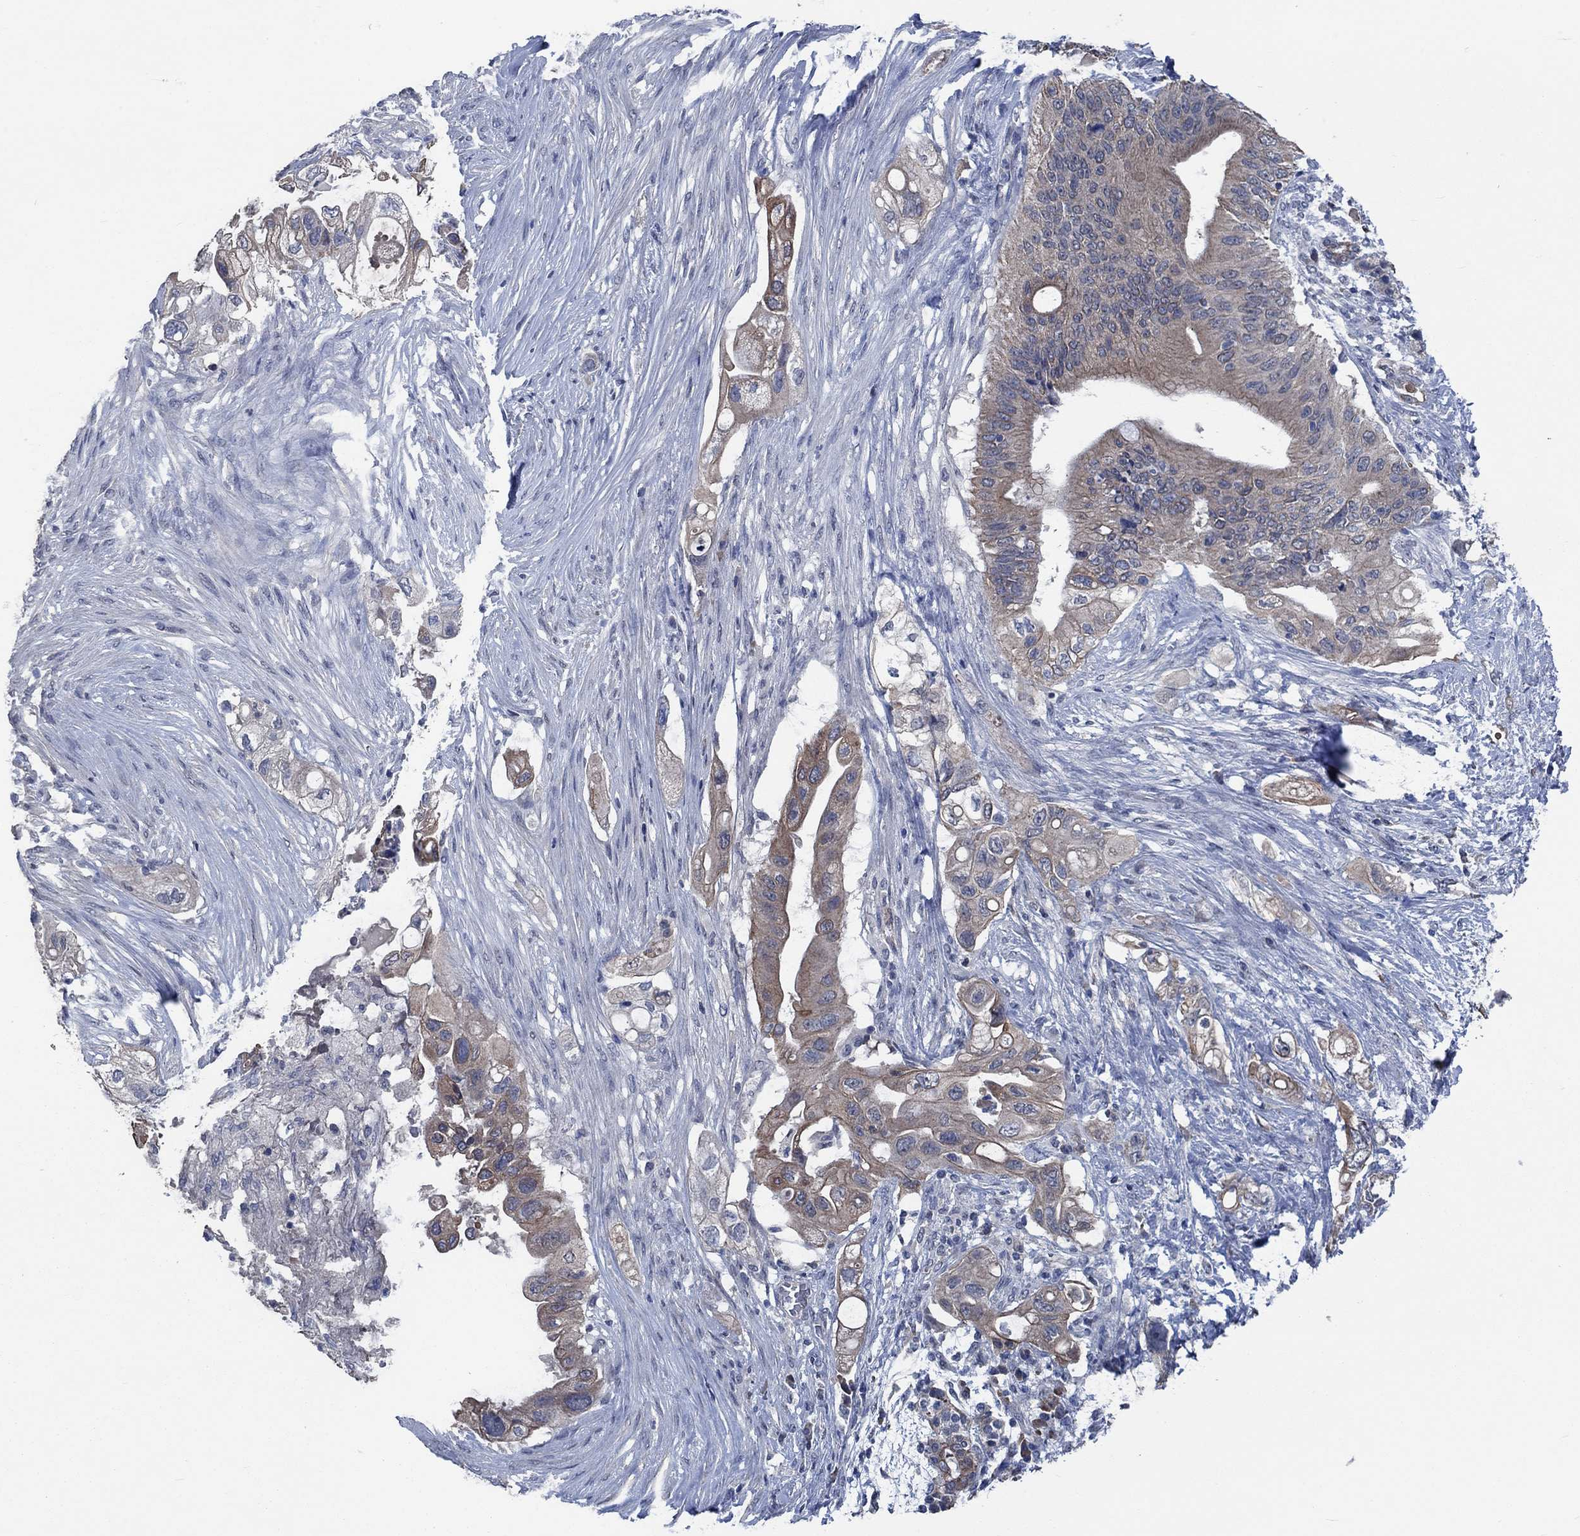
{"staining": {"intensity": "strong", "quantity": "<25%", "location": "cytoplasmic/membranous"}, "tissue": "pancreatic cancer", "cell_type": "Tumor cells", "image_type": "cancer", "snomed": [{"axis": "morphology", "description": "Adenocarcinoma, NOS"}, {"axis": "topography", "description": "Pancreas"}], "caption": "High-power microscopy captured an immunohistochemistry micrograph of pancreatic adenocarcinoma, revealing strong cytoplasmic/membranous staining in about <25% of tumor cells.", "gene": "OBSCN", "patient": {"sex": "female", "age": 72}}